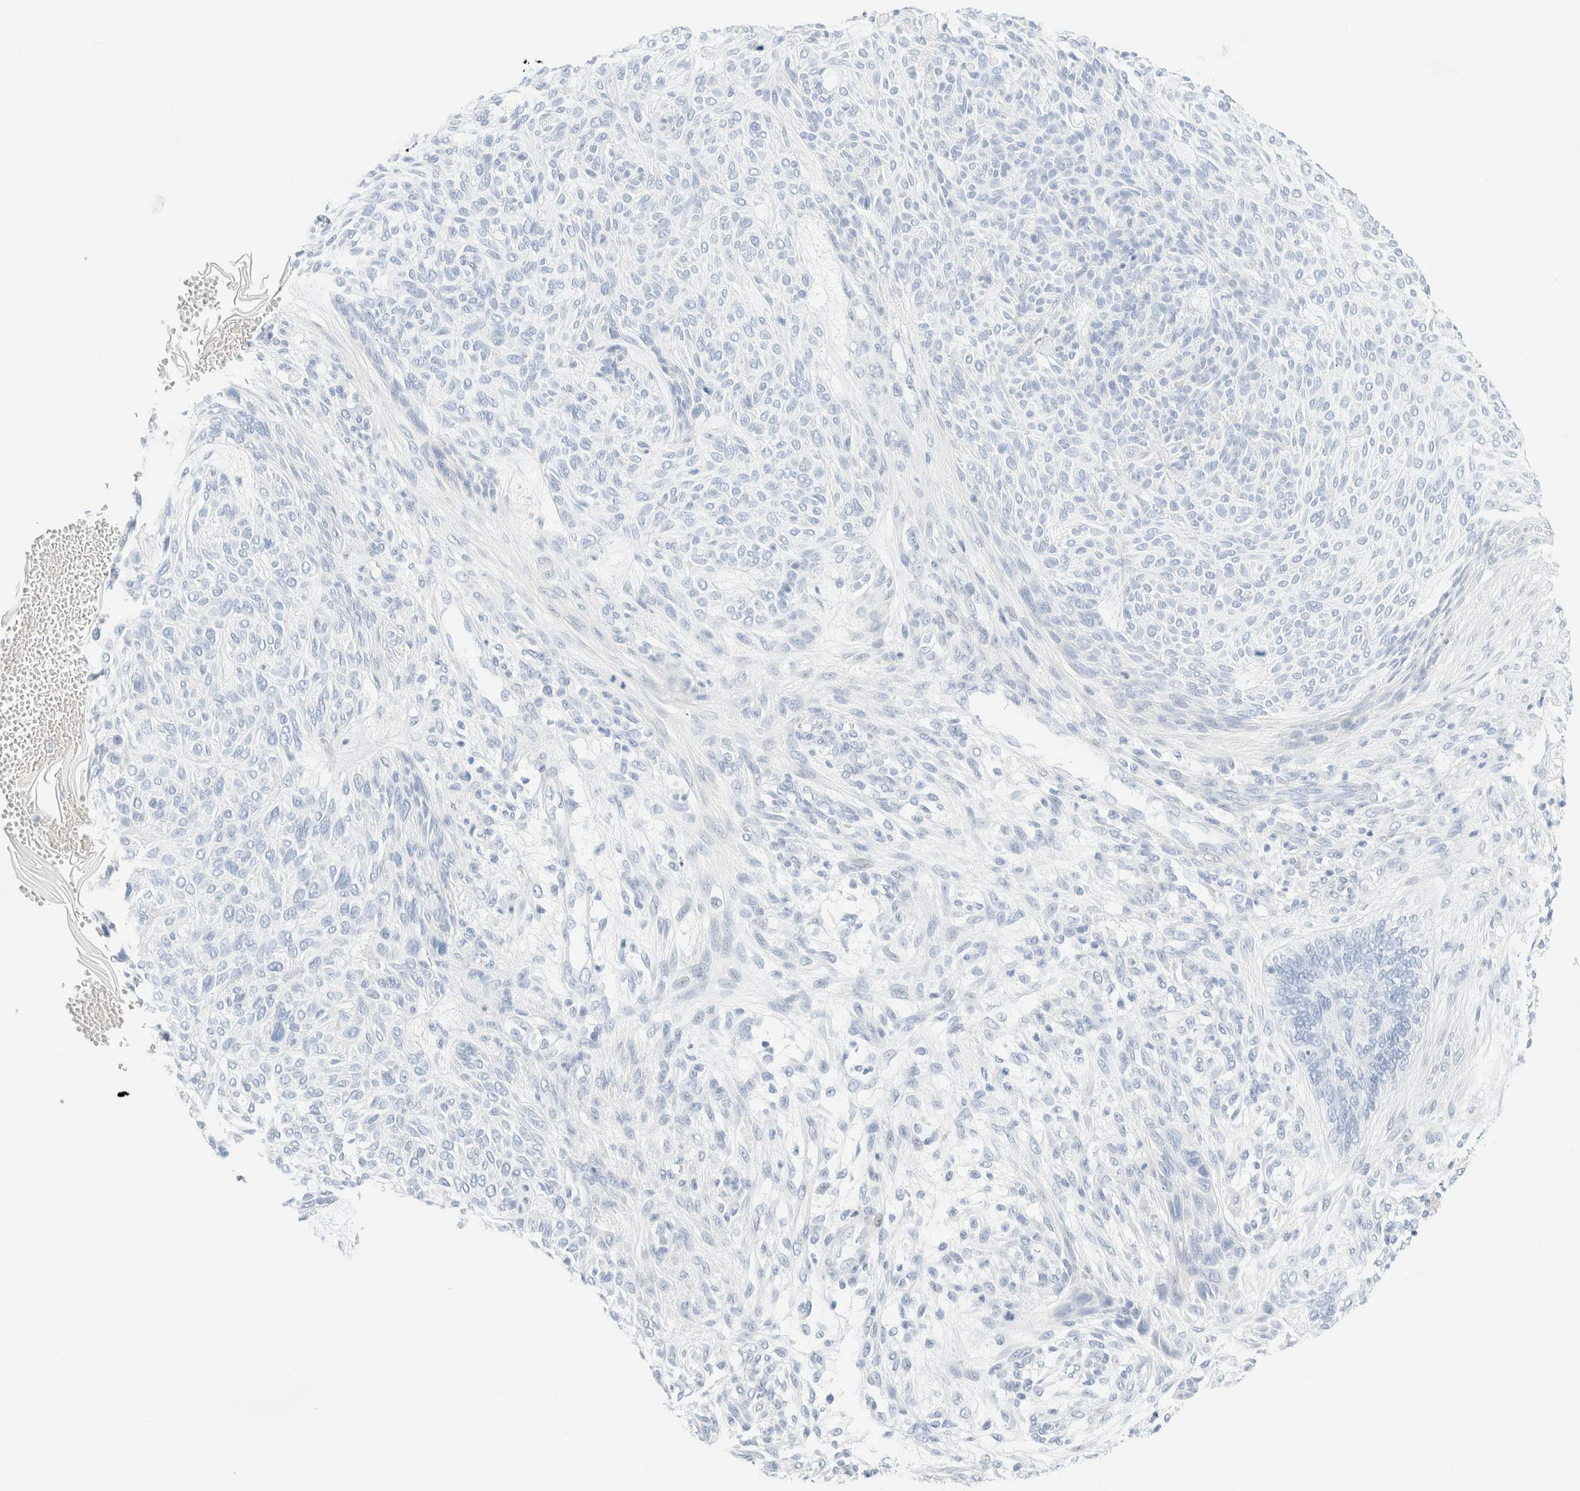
{"staining": {"intensity": "negative", "quantity": "none", "location": "none"}, "tissue": "skin cancer", "cell_type": "Tumor cells", "image_type": "cancer", "snomed": [{"axis": "morphology", "description": "Basal cell carcinoma"}, {"axis": "topography", "description": "Skin"}], "caption": "Immunohistochemical staining of skin cancer (basal cell carcinoma) displays no significant positivity in tumor cells. The staining is performed using DAB brown chromogen with nuclei counter-stained in using hematoxylin.", "gene": "DPYS", "patient": {"sex": "male", "age": 55}}